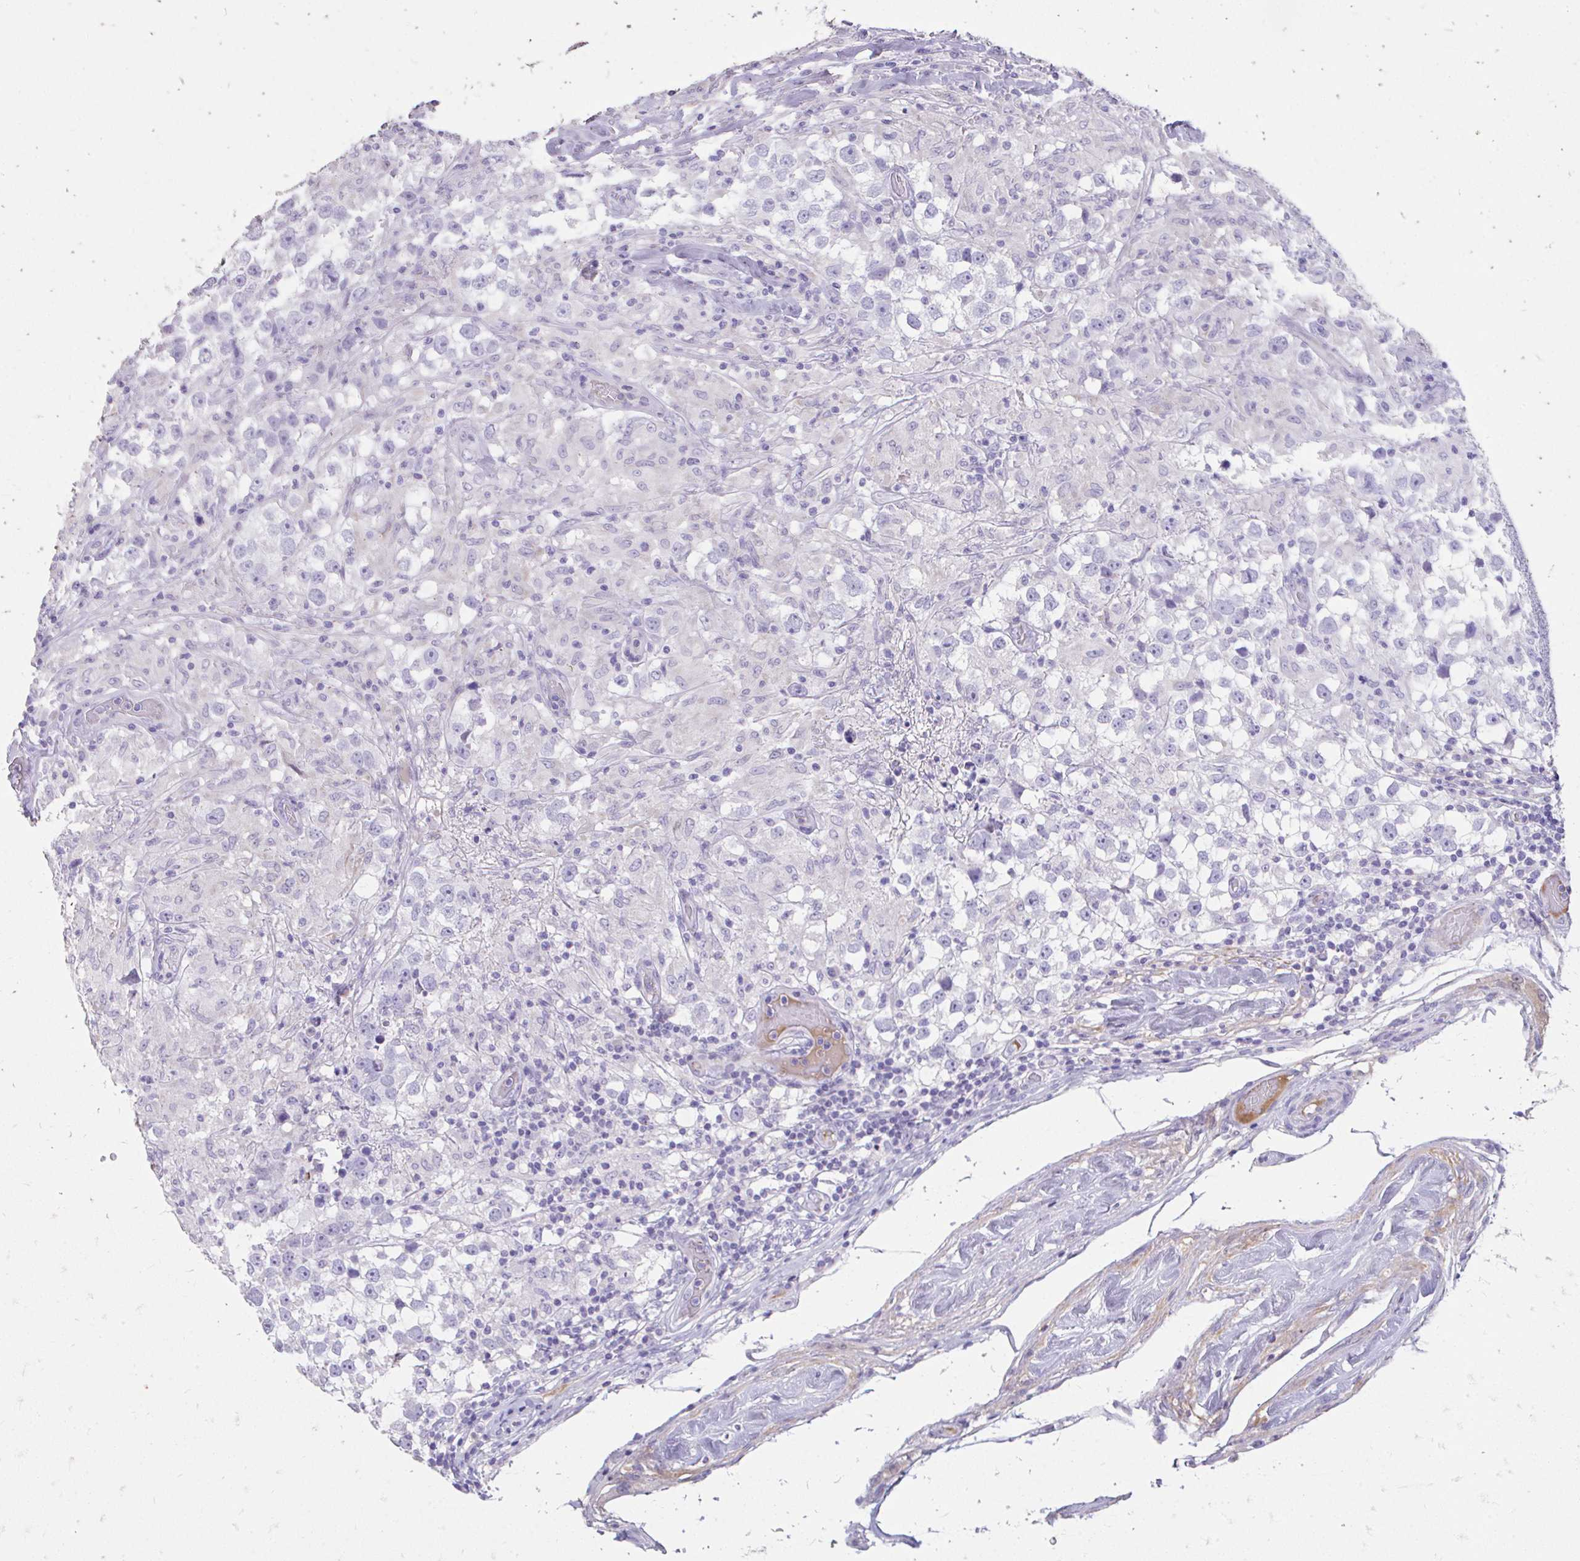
{"staining": {"intensity": "negative", "quantity": "none", "location": "none"}, "tissue": "testis cancer", "cell_type": "Tumor cells", "image_type": "cancer", "snomed": [{"axis": "morphology", "description": "Seminoma, NOS"}, {"axis": "topography", "description": "Testis"}], "caption": "Immunohistochemistry (IHC) micrograph of neoplastic tissue: testis cancer stained with DAB shows no significant protein staining in tumor cells.", "gene": "CFH", "patient": {"sex": "male", "age": 46}}